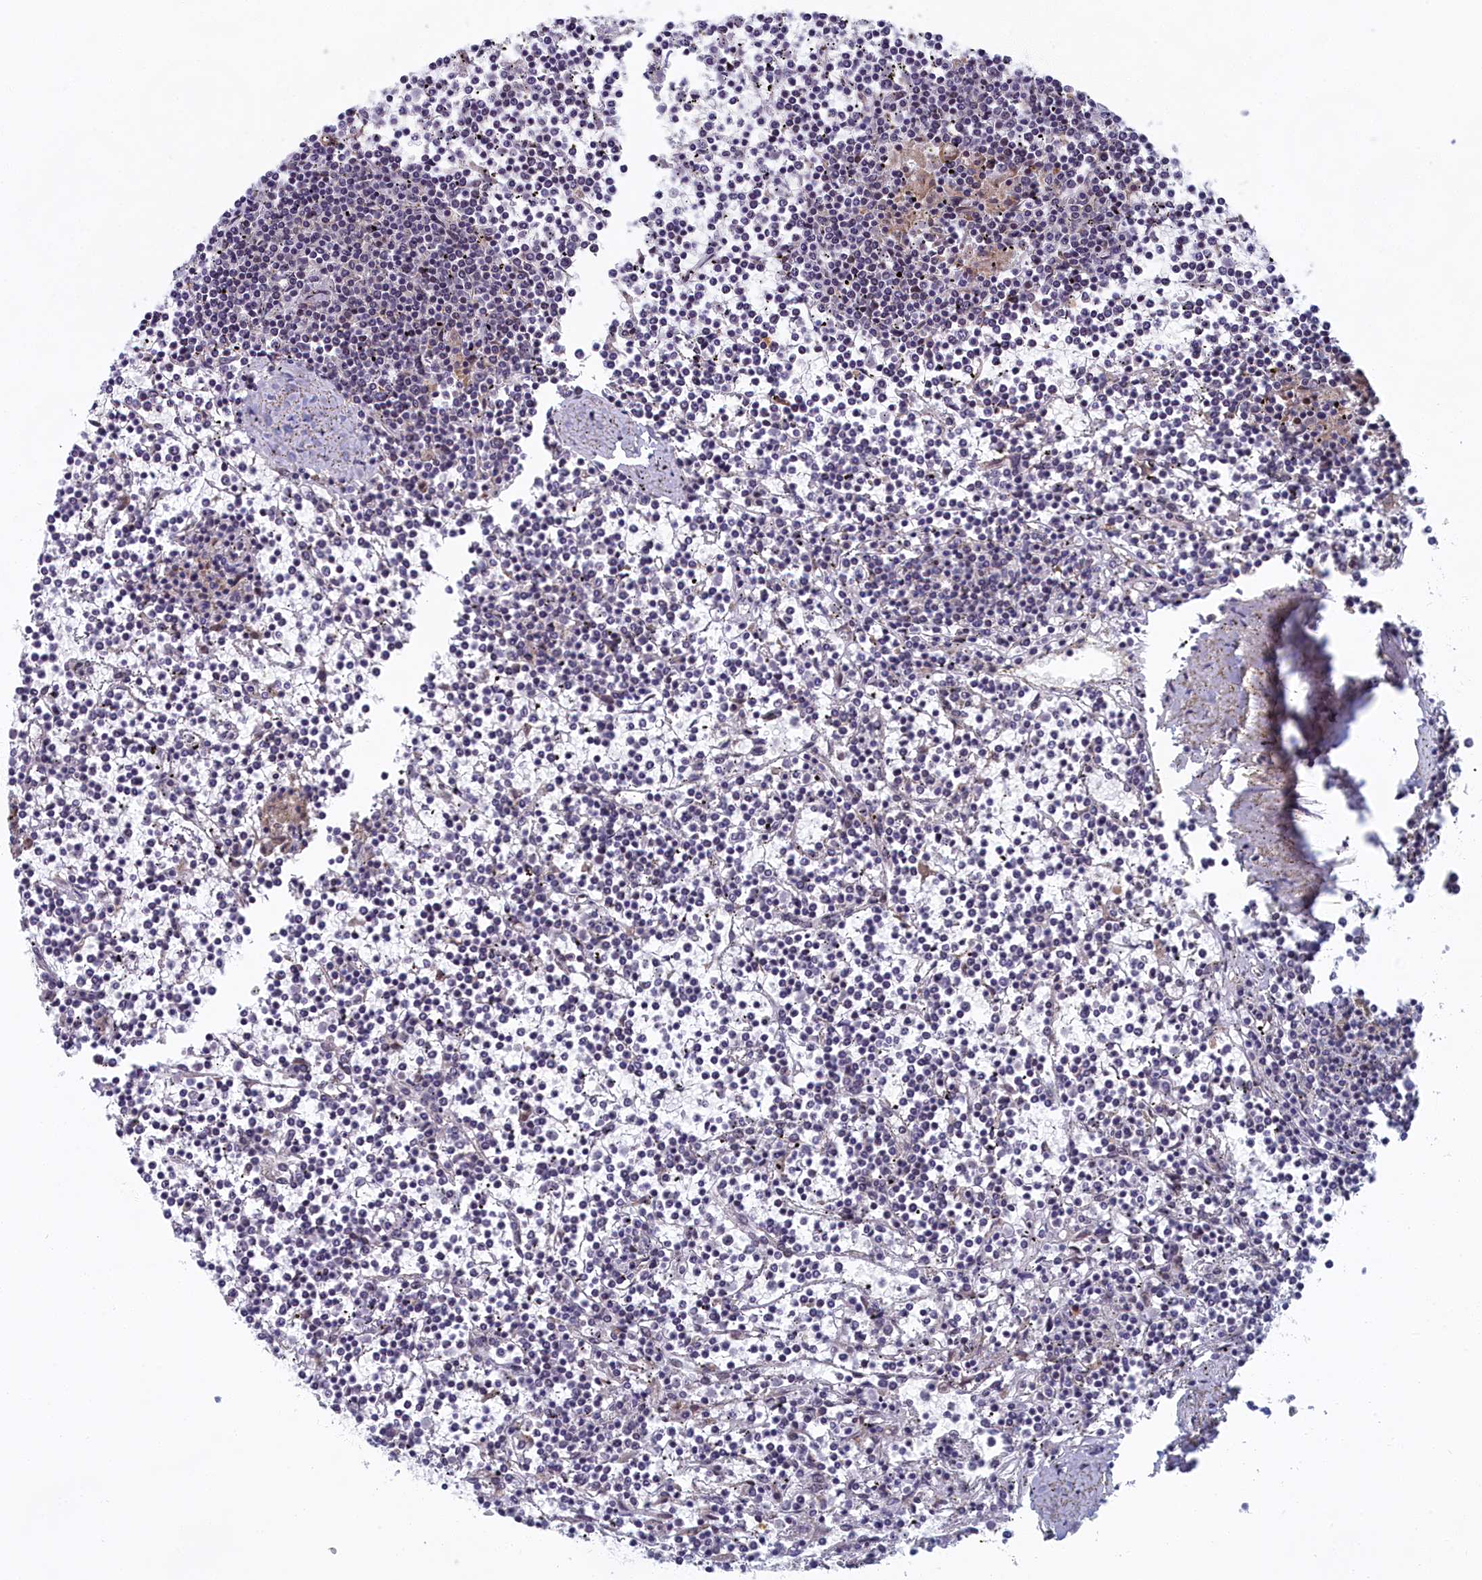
{"staining": {"intensity": "negative", "quantity": "none", "location": "none"}, "tissue": "lymphoma", "cell_type": "Tumor cells", "image_type": "cancer", "snomed": [{"axis": "morphology", "description": "Malignant lymphoma, non-Hodgkin's type, Low grade"}, {"axis": "topography", "description": "Spleen"}], "caption": "Tumor cells show no significant protein expression in lymphoma.", "gene": "DNAJC17", "patient": {"sex": "female", "age": 19}}